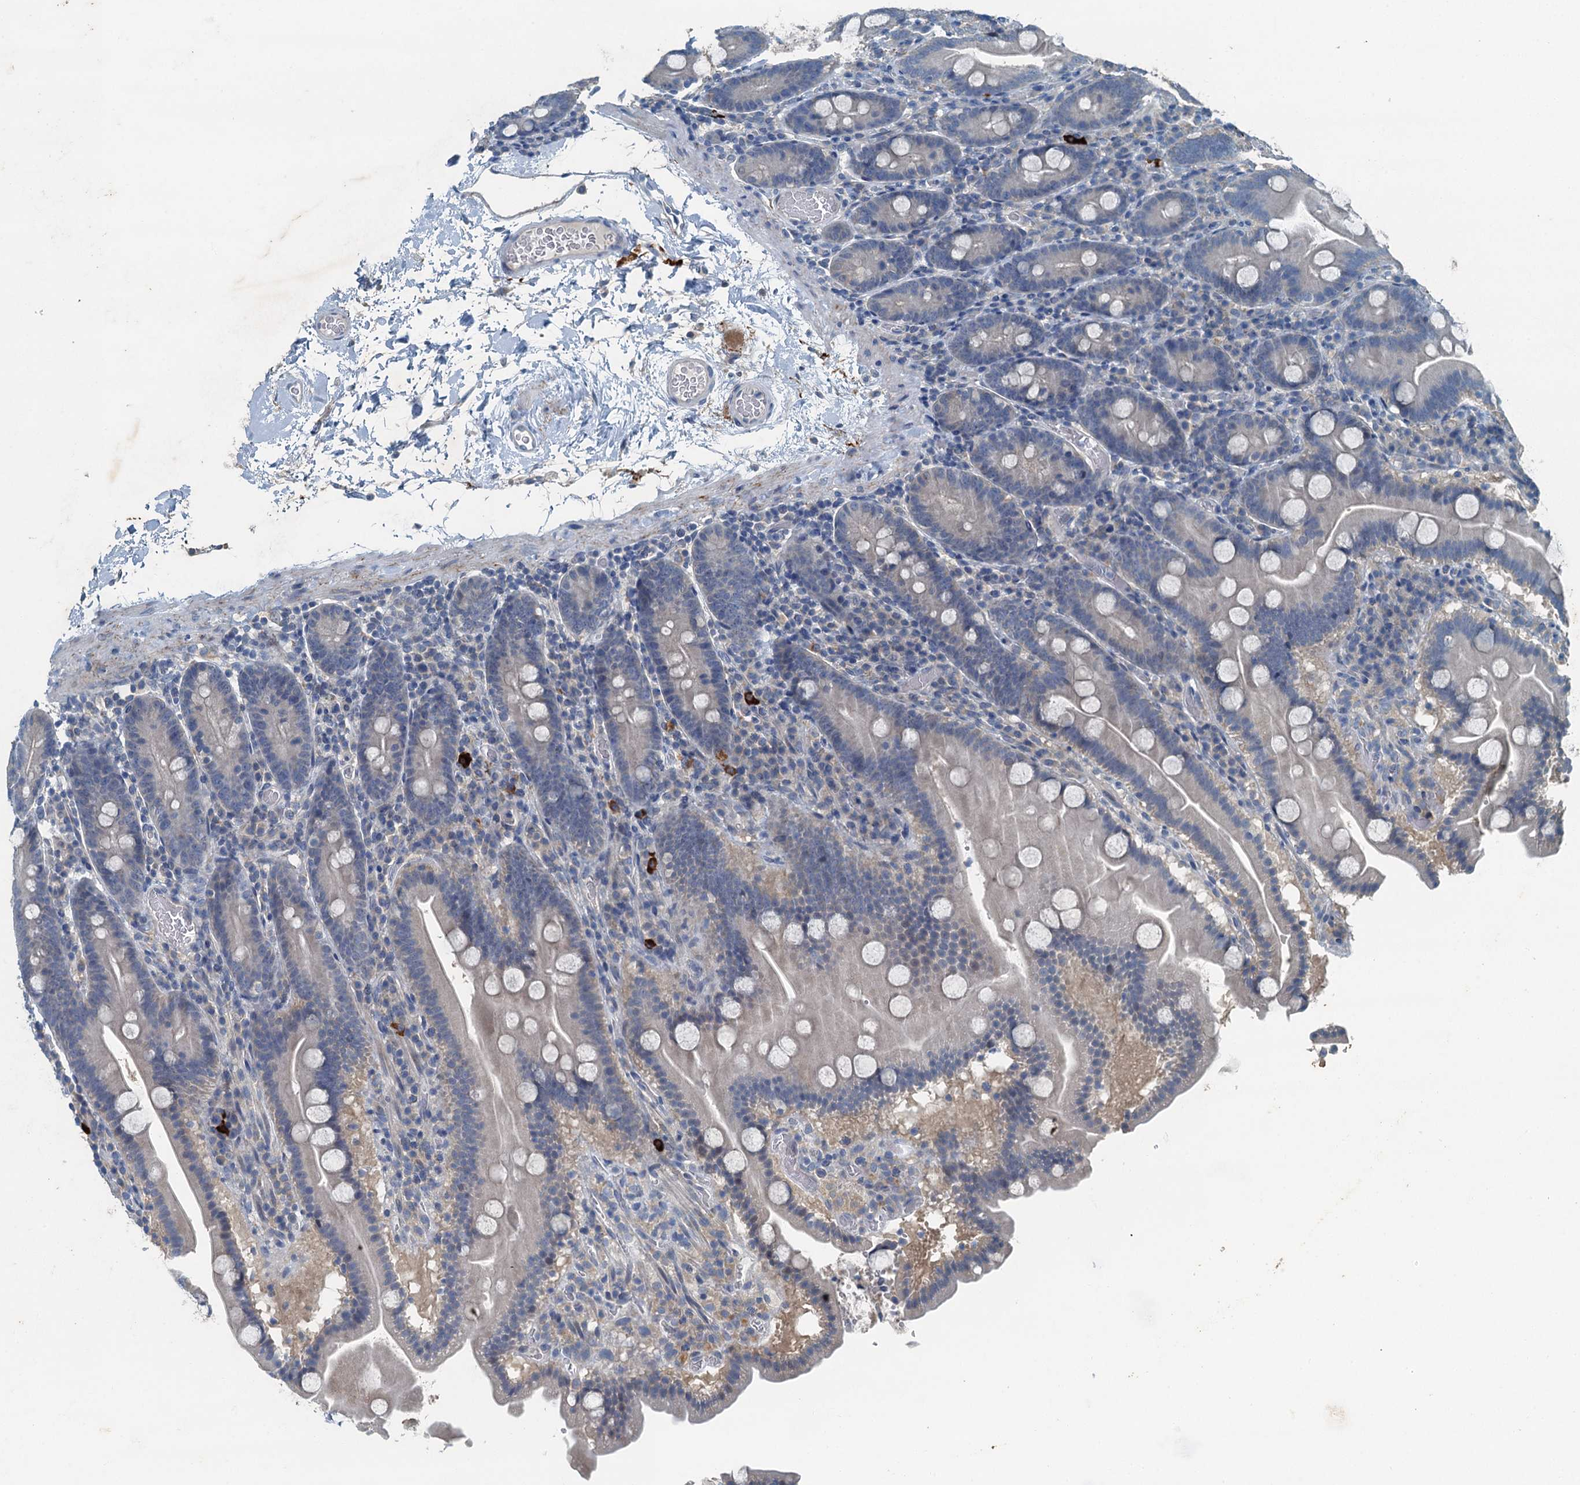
{"staining": {"intensity": "negative", "quantity": "none", "location": "none"}, "tissue": "duodenum", "cell_type": "Glandular cells", "image_type": "normal", "snomed": [{"axis": "morphology", "description": "Normal tissue, NOS"}, {"axis": "topography", "description": "Duodenum"}], "caption": "Photomicrograph shows no significant protein expression in glandular cells of unremarkable duodenum.", "gene": "CBLIF", "patient": {"sex": "male", "age": 55}}